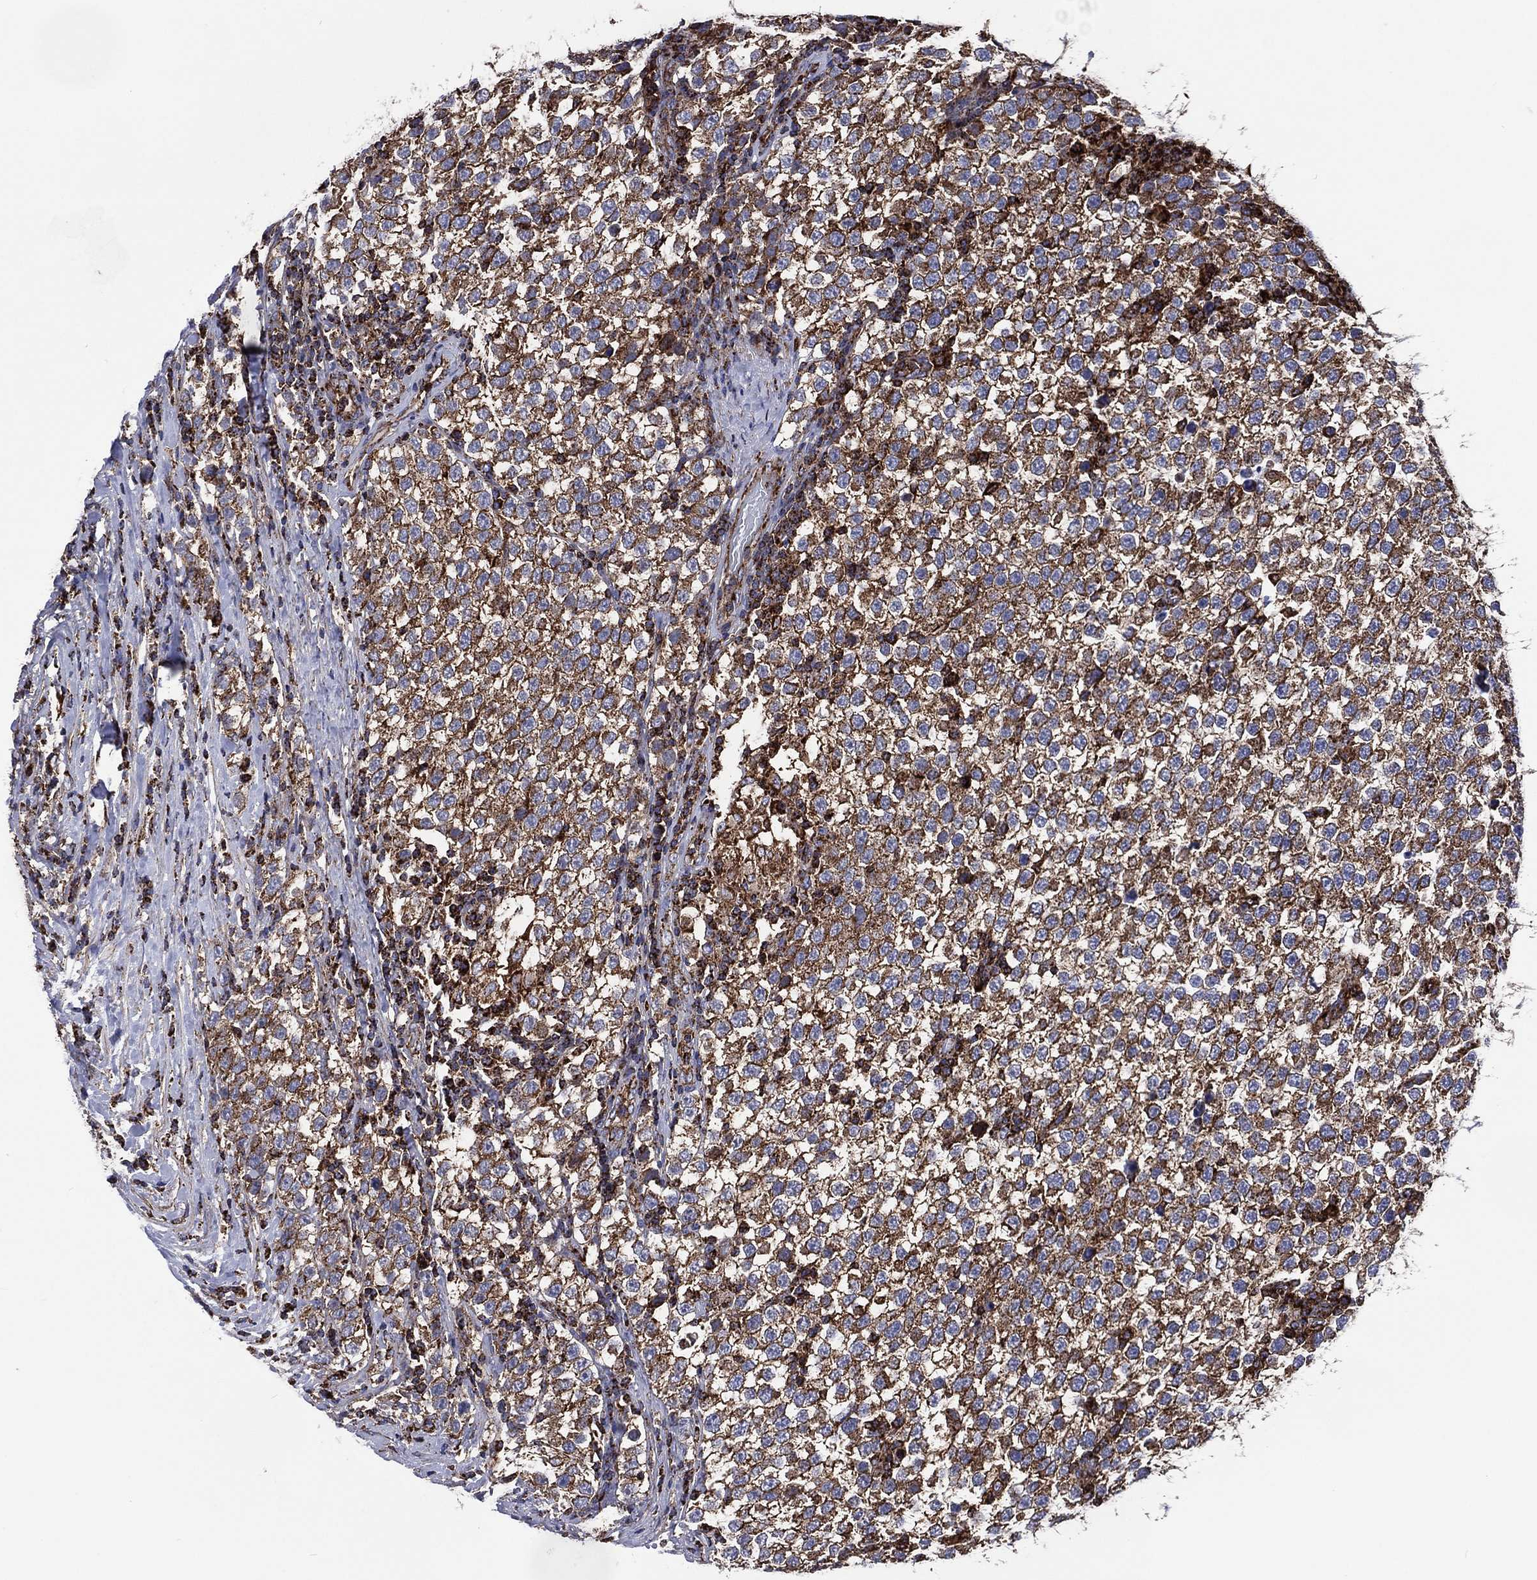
{"staining": {"intensity": "strong", "quantity": ">75%", "location": "cytoplasmic/membranous"}, "tissue": "testis cancer", "cell_type": "Tumor cells", "image_type": "cancer", "snomed": [{"axis": "morphology", "description": "Seminoma, NOS"}, {"axis": "topography", "description": "Testis"}], "caption": "A brown stain shows strong cytoplasmic/membranous expression of a protein in human testis cancer tumor cells. (DAB IHC with brightfield microscopy, high magnification).", "gene": "ANKRD37", "patient": {"sex": "male", "age": 34}}